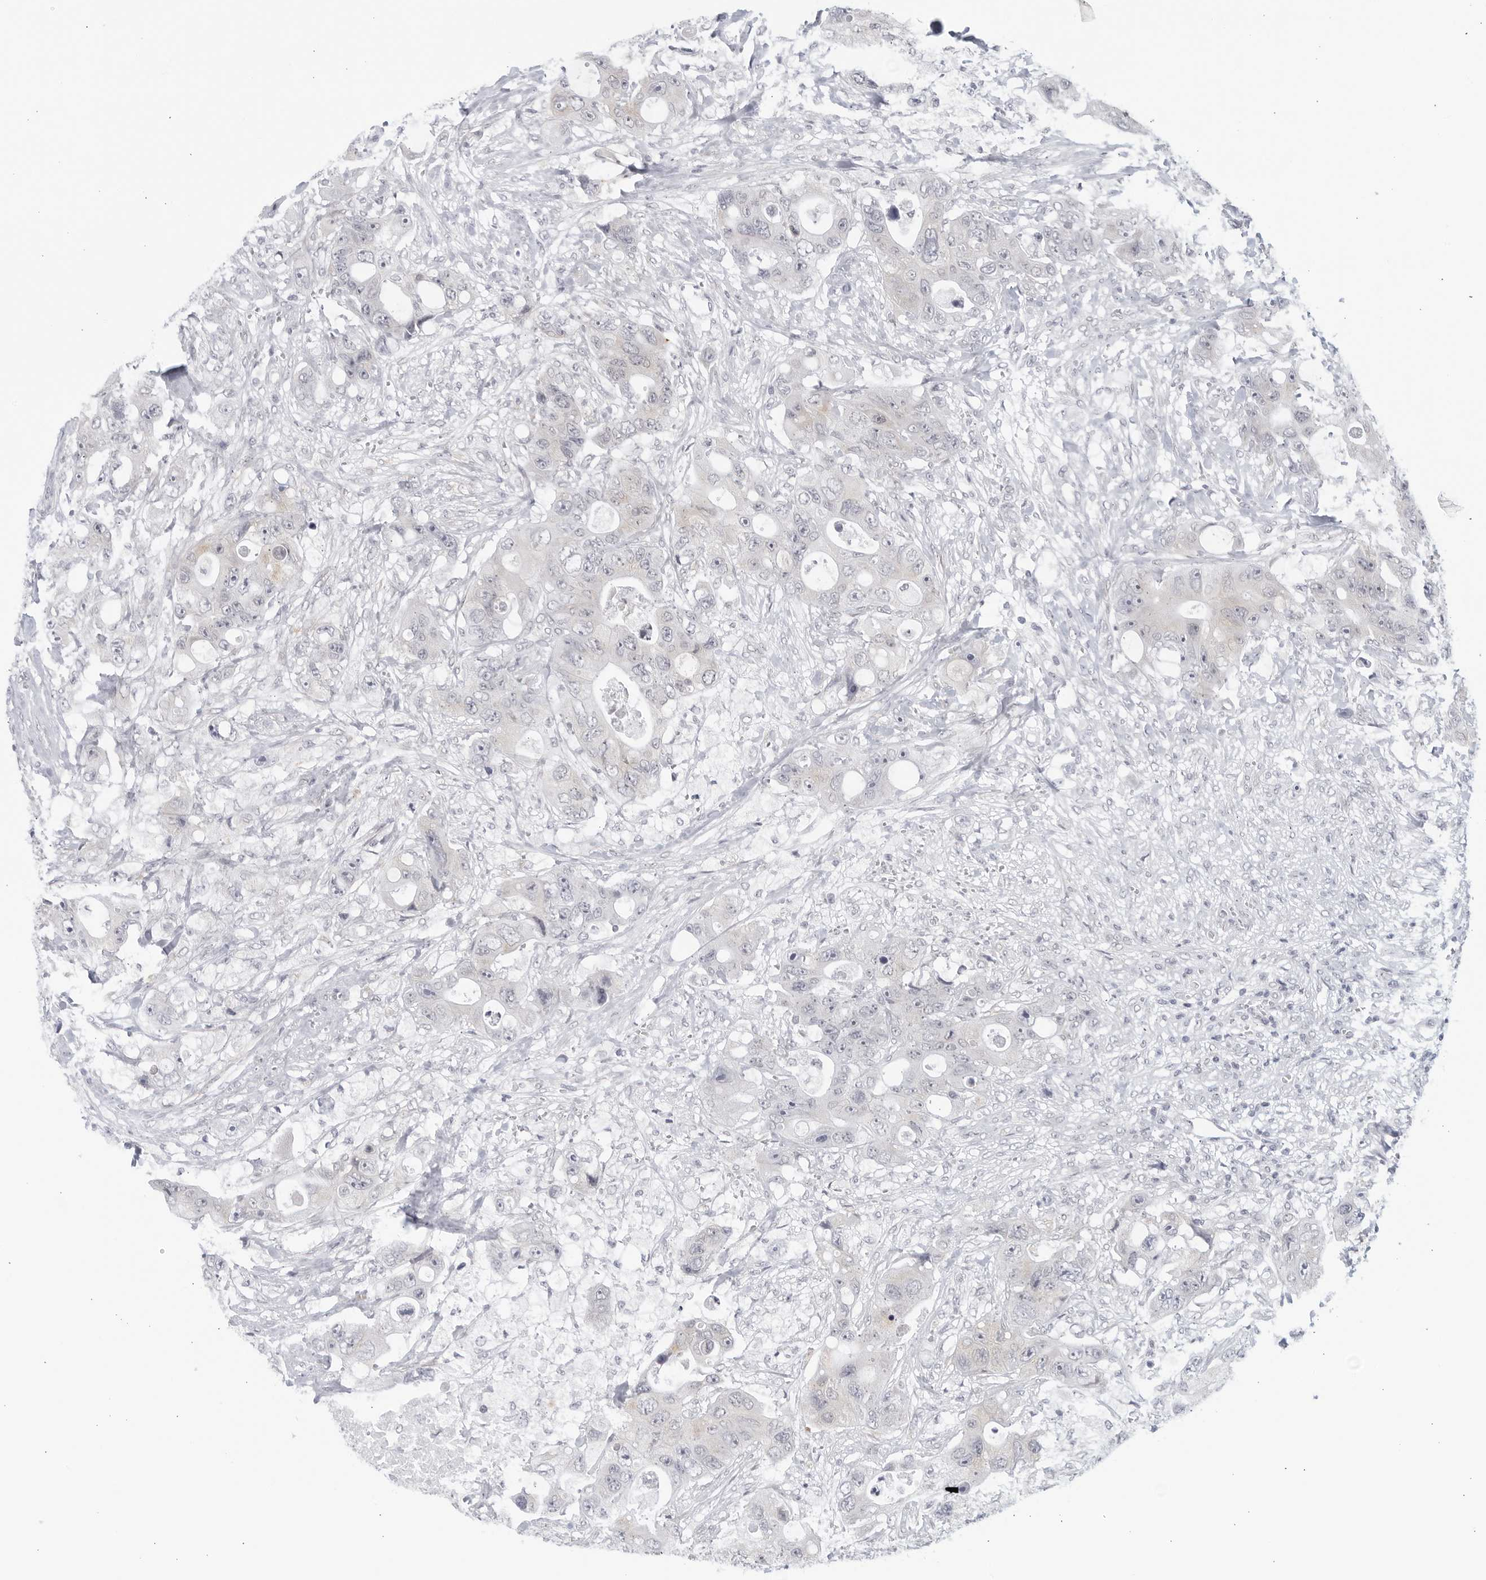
{"staining": {"intensity": "weak", "quantity": "<25%", "location": "cytoplasmic/membranous"}, "tissue": "colorectal cancer", "cell_type": "Tumor cells", "image_type": "cancer", "snomed": [{"axis": "morphology", "description": "Adenocarcinoma, NOS"}, {"axis": "topography", "description": "Colon"}], "caption": "An immunohistochemistry (IHC) image of colorectal cancer (adenocarcinoma) is shown. There is no staining in tumor cells of colorectal cancer (adenocarcinoma). Brightfield microscopy of immunohistochemistry stained with DAB (brown) and hematoxylin (blue), captured at high magnification.", "gene": "WDTC1", "patient": {"sex": "female", "age": 46}}